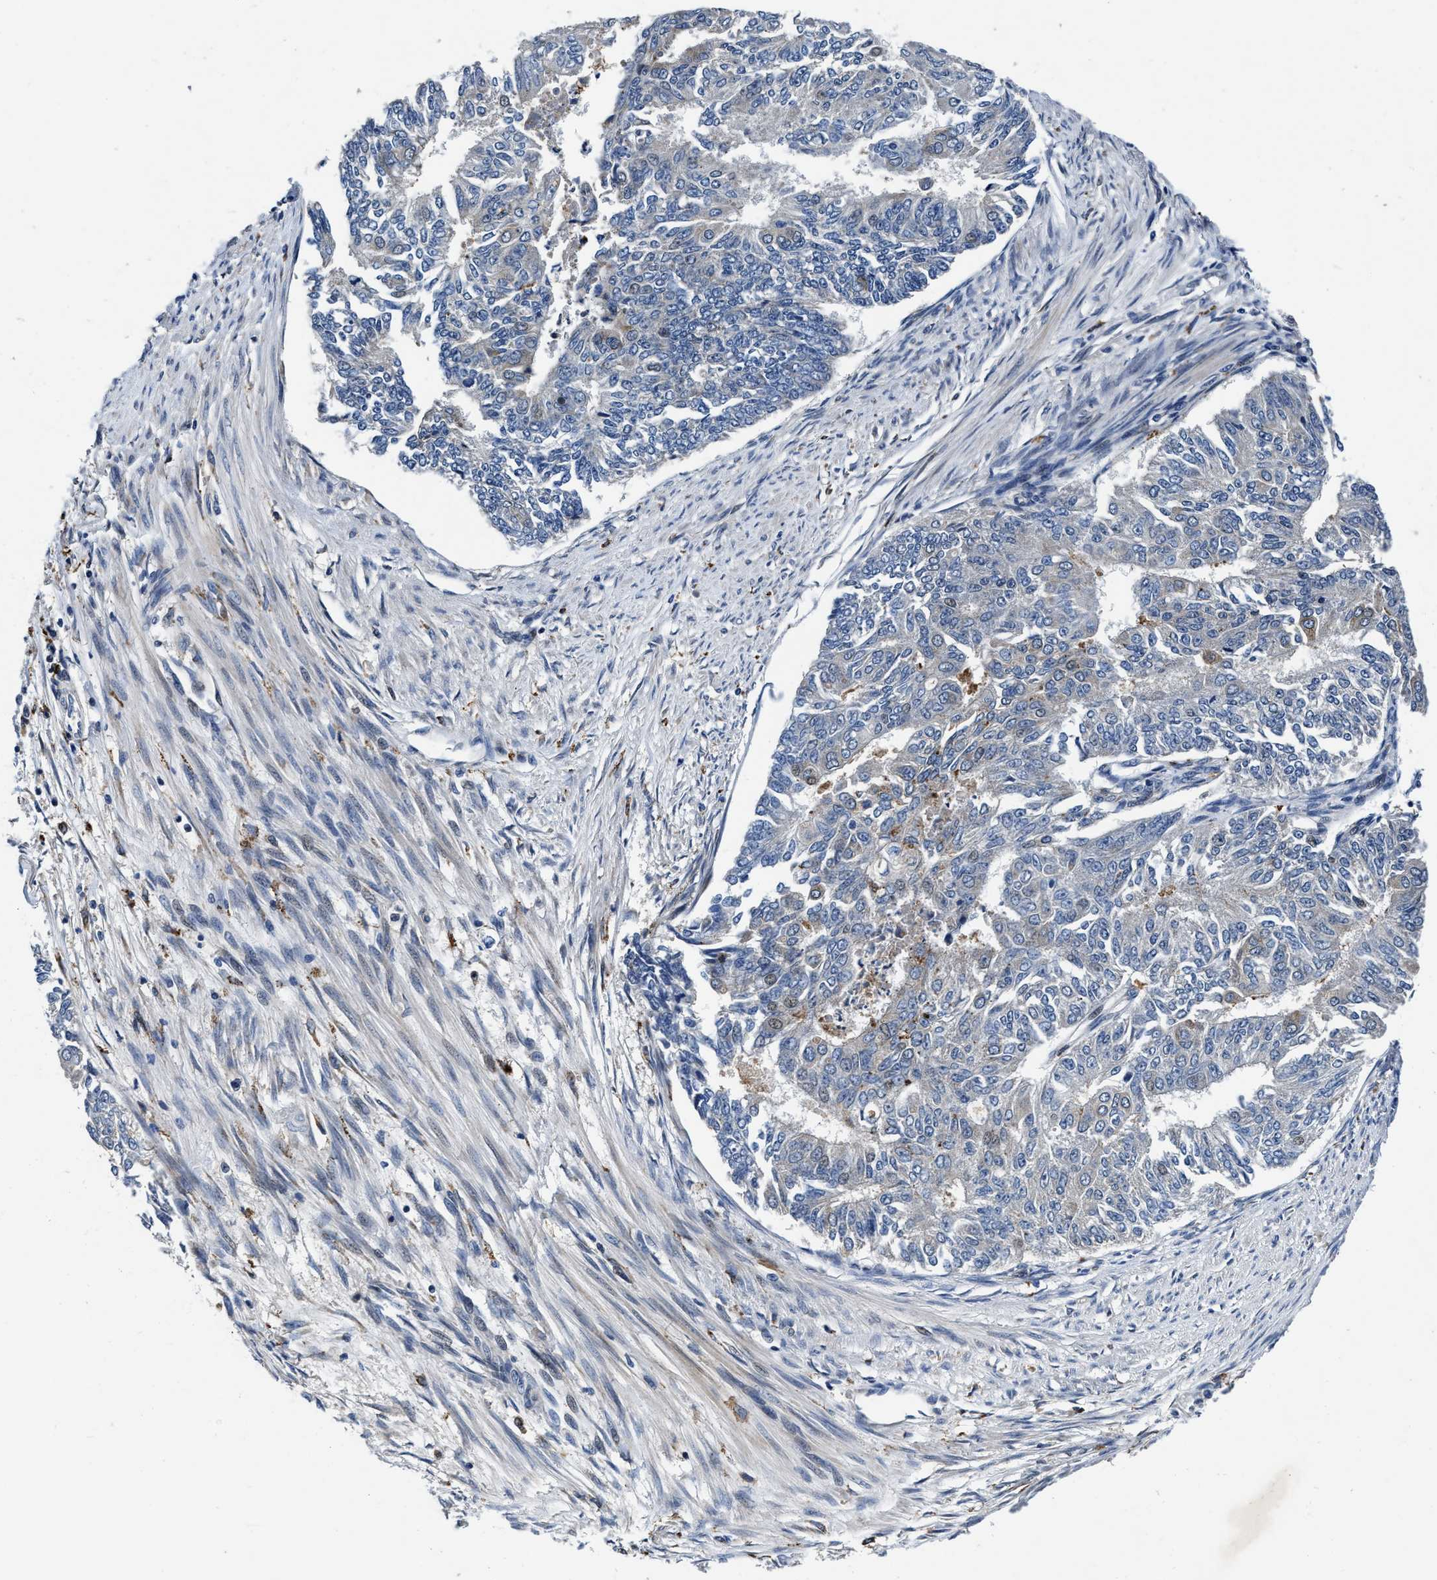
{"staining": {"intensity": "negative", "quantity": "none", "location": "none"}, "tissue": "endometrial cancer", "cell_type": "Tumor cells", "image_type": "cancer", "snomed": [{"axis": "morphology", "description": "Adenocarcinoma, NOS"}, {"axis": "topography", "description": "Endometrium"}], "caption": "Immunohistochemistry of endometrial adenocarcinoma displays no expression in tumor cells.", "gene": "C2orf66", "patient": {"sex": "female", "age": 32}}